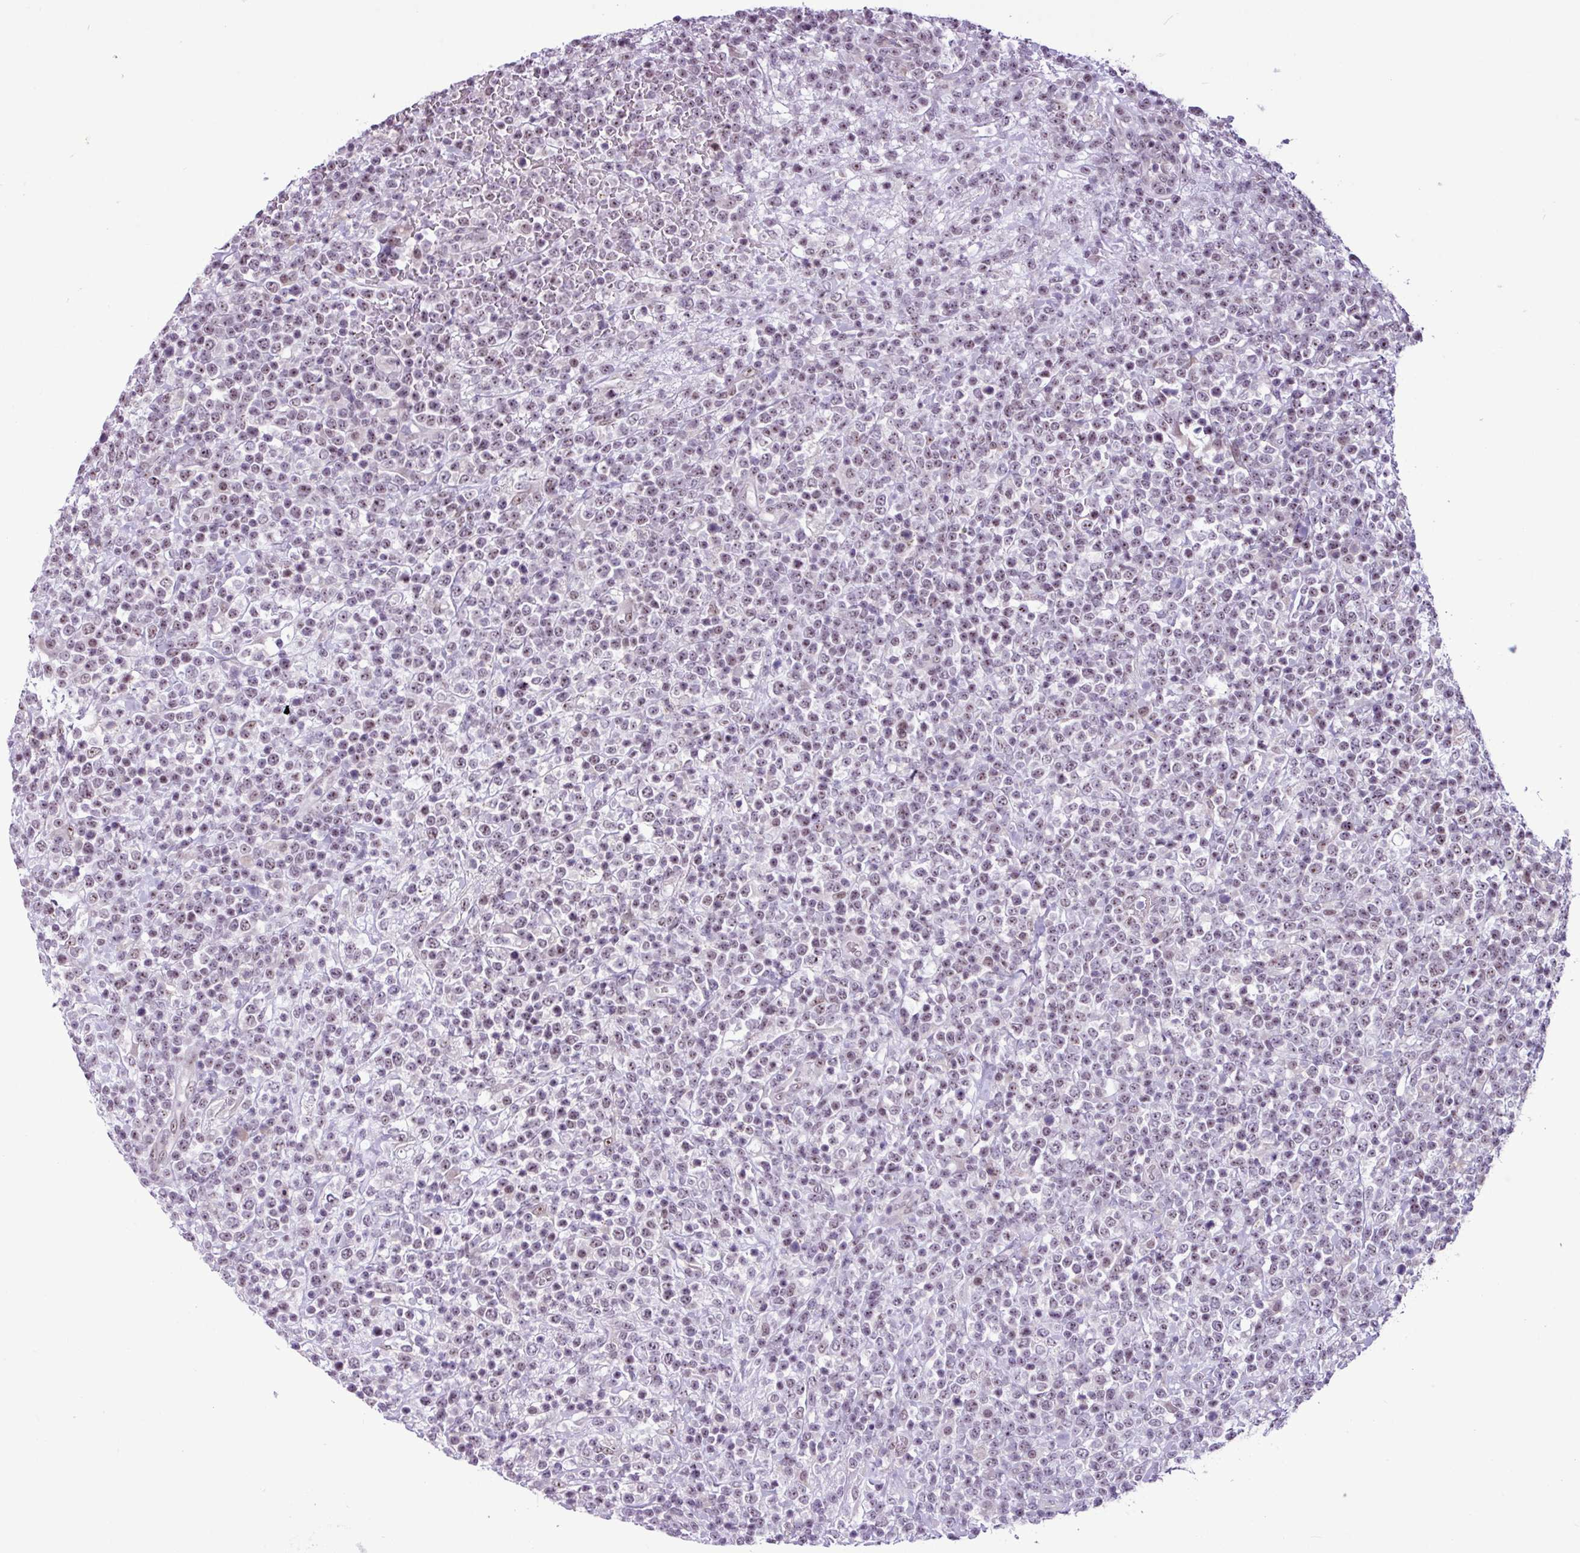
{"staining": {"intensity": "weak", "quantity": "25%-75%", "location": "nuclear"}, "tissue": "lymphoma", "cell_type": "Tumor cells", "image_type": "cancer", "snomed": [{"axis": "morphology", "description": "Malignant lymphoma, non-Hodgkin's type, High grade"}, {"axis": "topography", "description": "Colon"}], "caption": "Immunohistochemical staining of lymphoma exhibits low levels of weak nuclear protein staining in approximately 25%-75% of tumor cells.", "gene": "UTP18", "patient": {"sex": "female", "age": 53}}